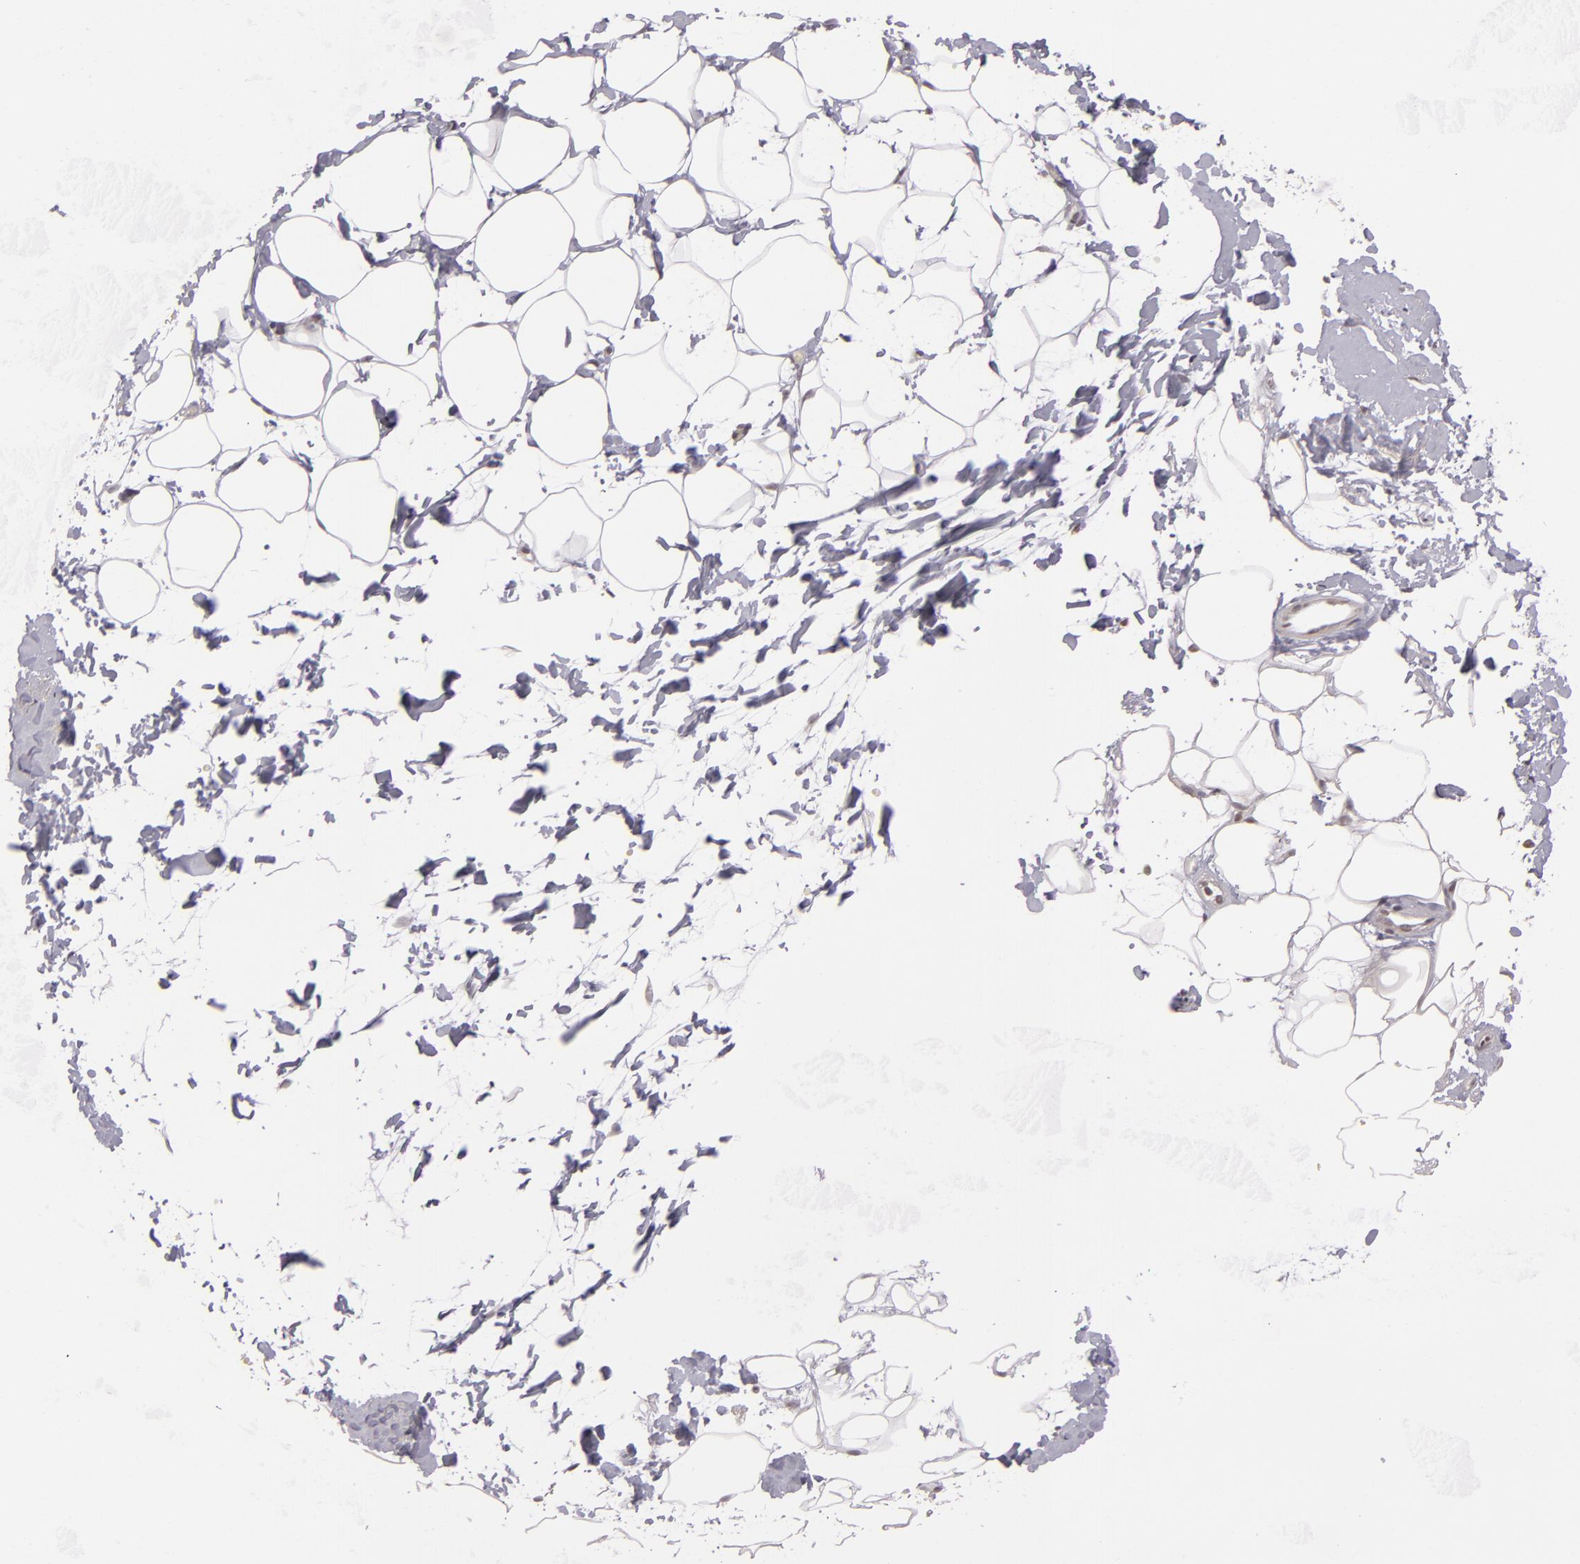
{"staining": {"intensity": "weak", "quantity": ">75%", "location": "nuclear"}, "tissue": "adipose tissue", "cell_type": "Adipocytes", "image_type": "normal", "snomed": [{"axis": "morphology", "description": "Normal tissue, NOS"}, {"axis": "morphology", "description": "Fibrosis, NOS"}, {"axis": "topography", "description": "Breast"}], "caption": "Immunohistochemical staining of normal adipose tissue reveals low levels of weak nuclear staining in approximately >75% of adipocytes.", "gene": "AKAP6", "patient": {"sex": "female", "age": 24}}